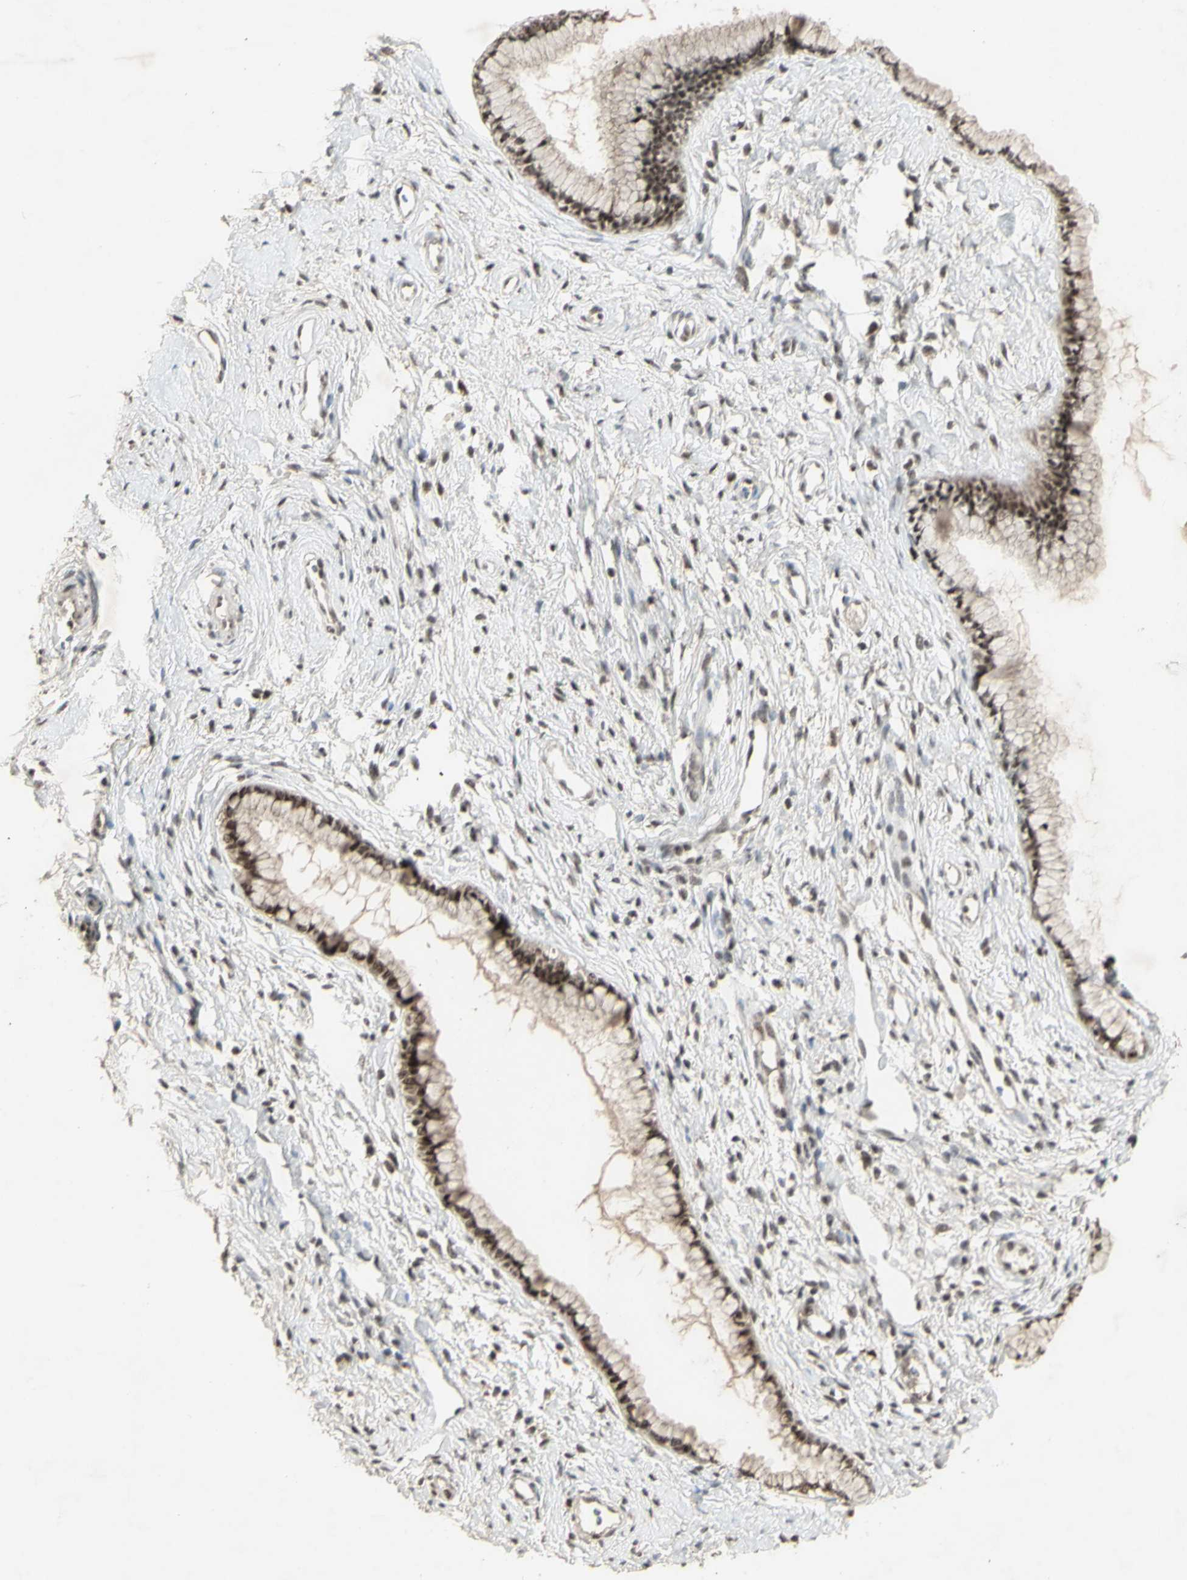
{"staining": {"intensity": "moderate", "quantity": ">75%", "location": "nuclear"}, "tissue": "cervix", "cell_type": "Glandular cells", "image_type": "normal", "snomed": [{"axis": "morphology", "description": "Normal tissue, NOS"}, {"axis": "topography", "description": "Cervix"}], "caption": "Immunohistochemical staining of unremarkable human cervix displays medium levels of moderate nuclear staining in about >75% of glandular cells.", "gene": "CCNT1", "patient": {"sex": "female", "age": 65}}